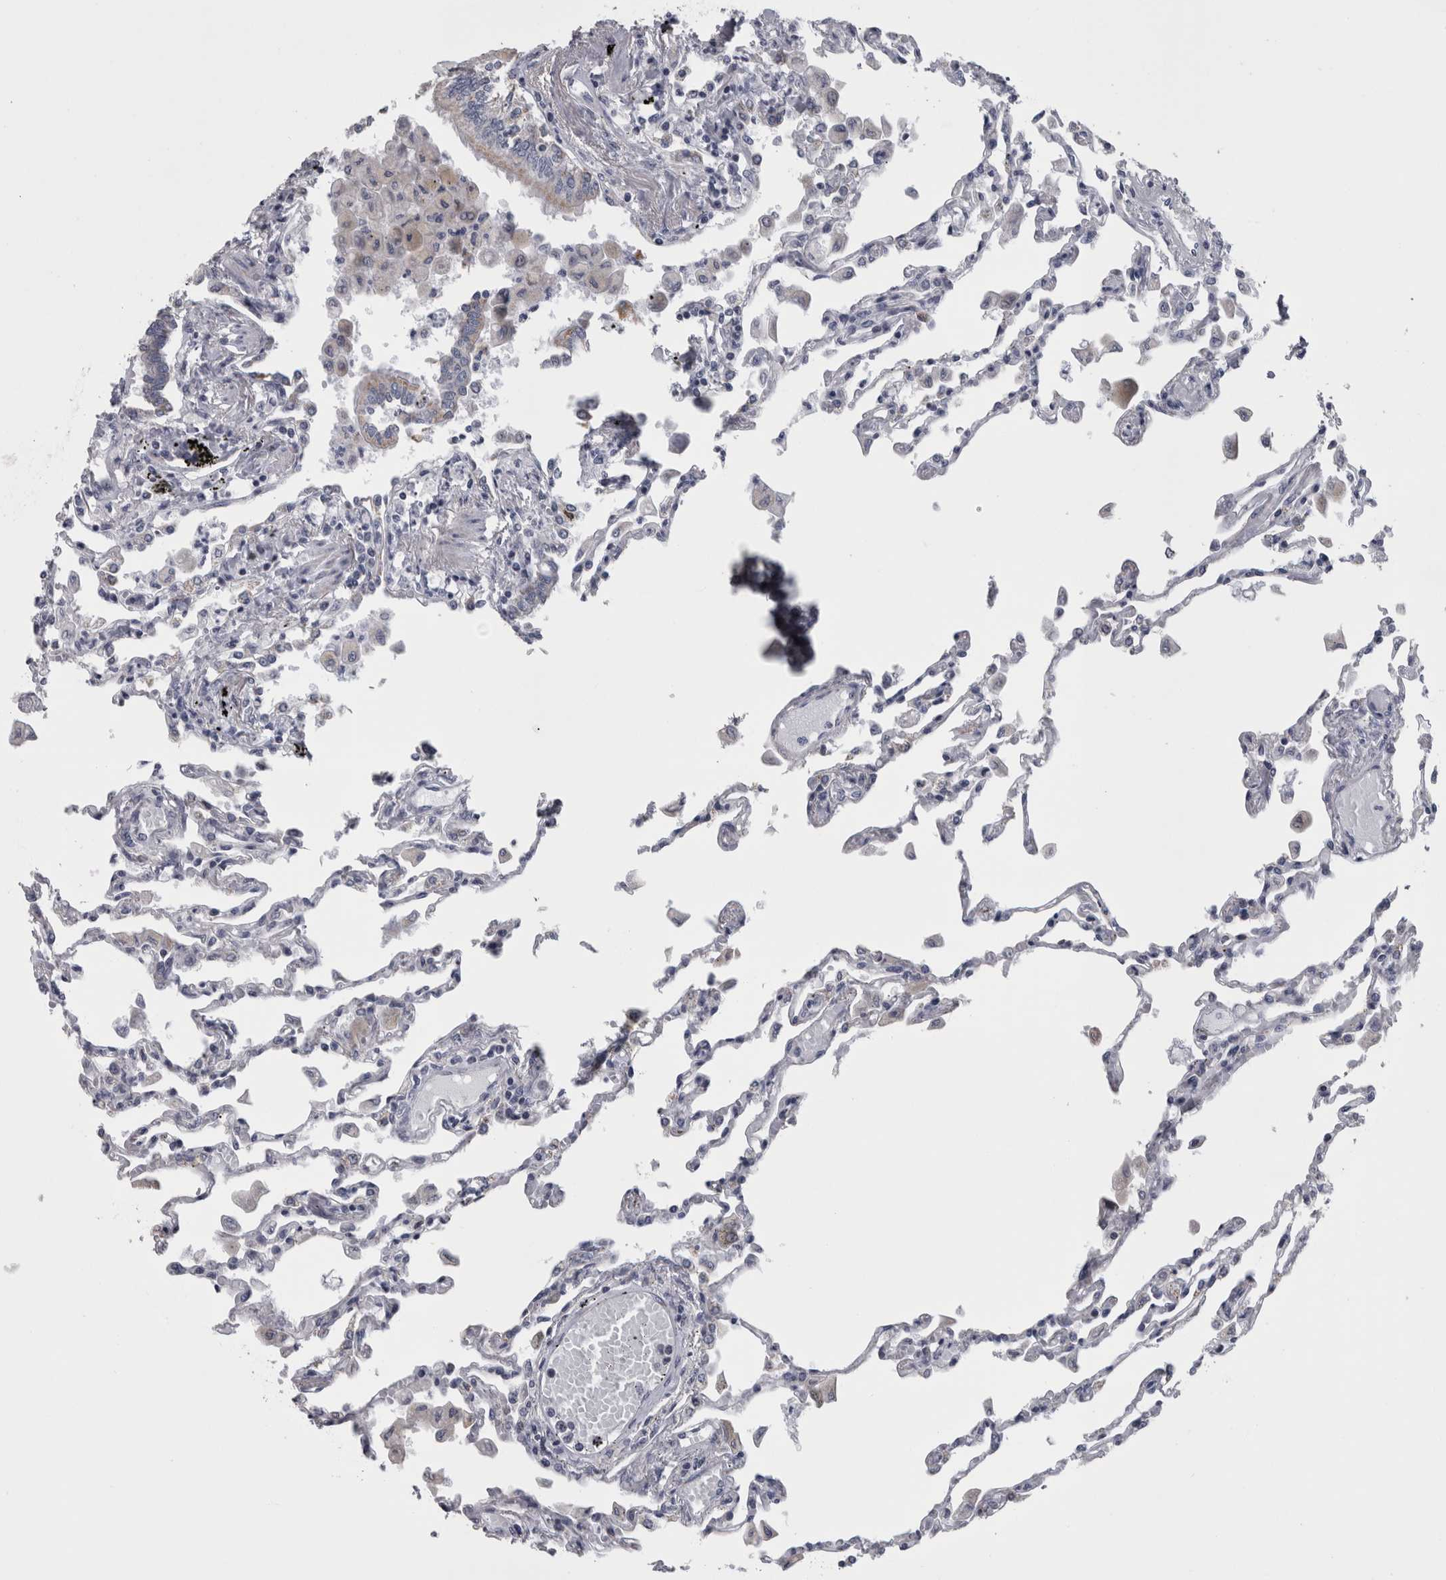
{"staining": {"intensity": "moderate", "quantity": "25%-75%", "location": "cytoplasmic/membranous"}, "tissue": "lung", "cell_type": "Alveolar cells", "image_type": "normal", "snomed": [{"axis": "morphology", "description": "Normal tissue, NOS"}, {"axis": "topography", "description": "Bronchus"}, {"axis": "topography", "description": "Lung"}], "caption": "Immunohistochemistry (IHC) (DAB (3,3'-diaminobenzidine)) staining of normal lung displays moderate cytoplasmic/membranous protein positivity in about 25%-75% of alveolar cells.", "gene": "DBT", "patient": {"sex": "female", "age": 49}}